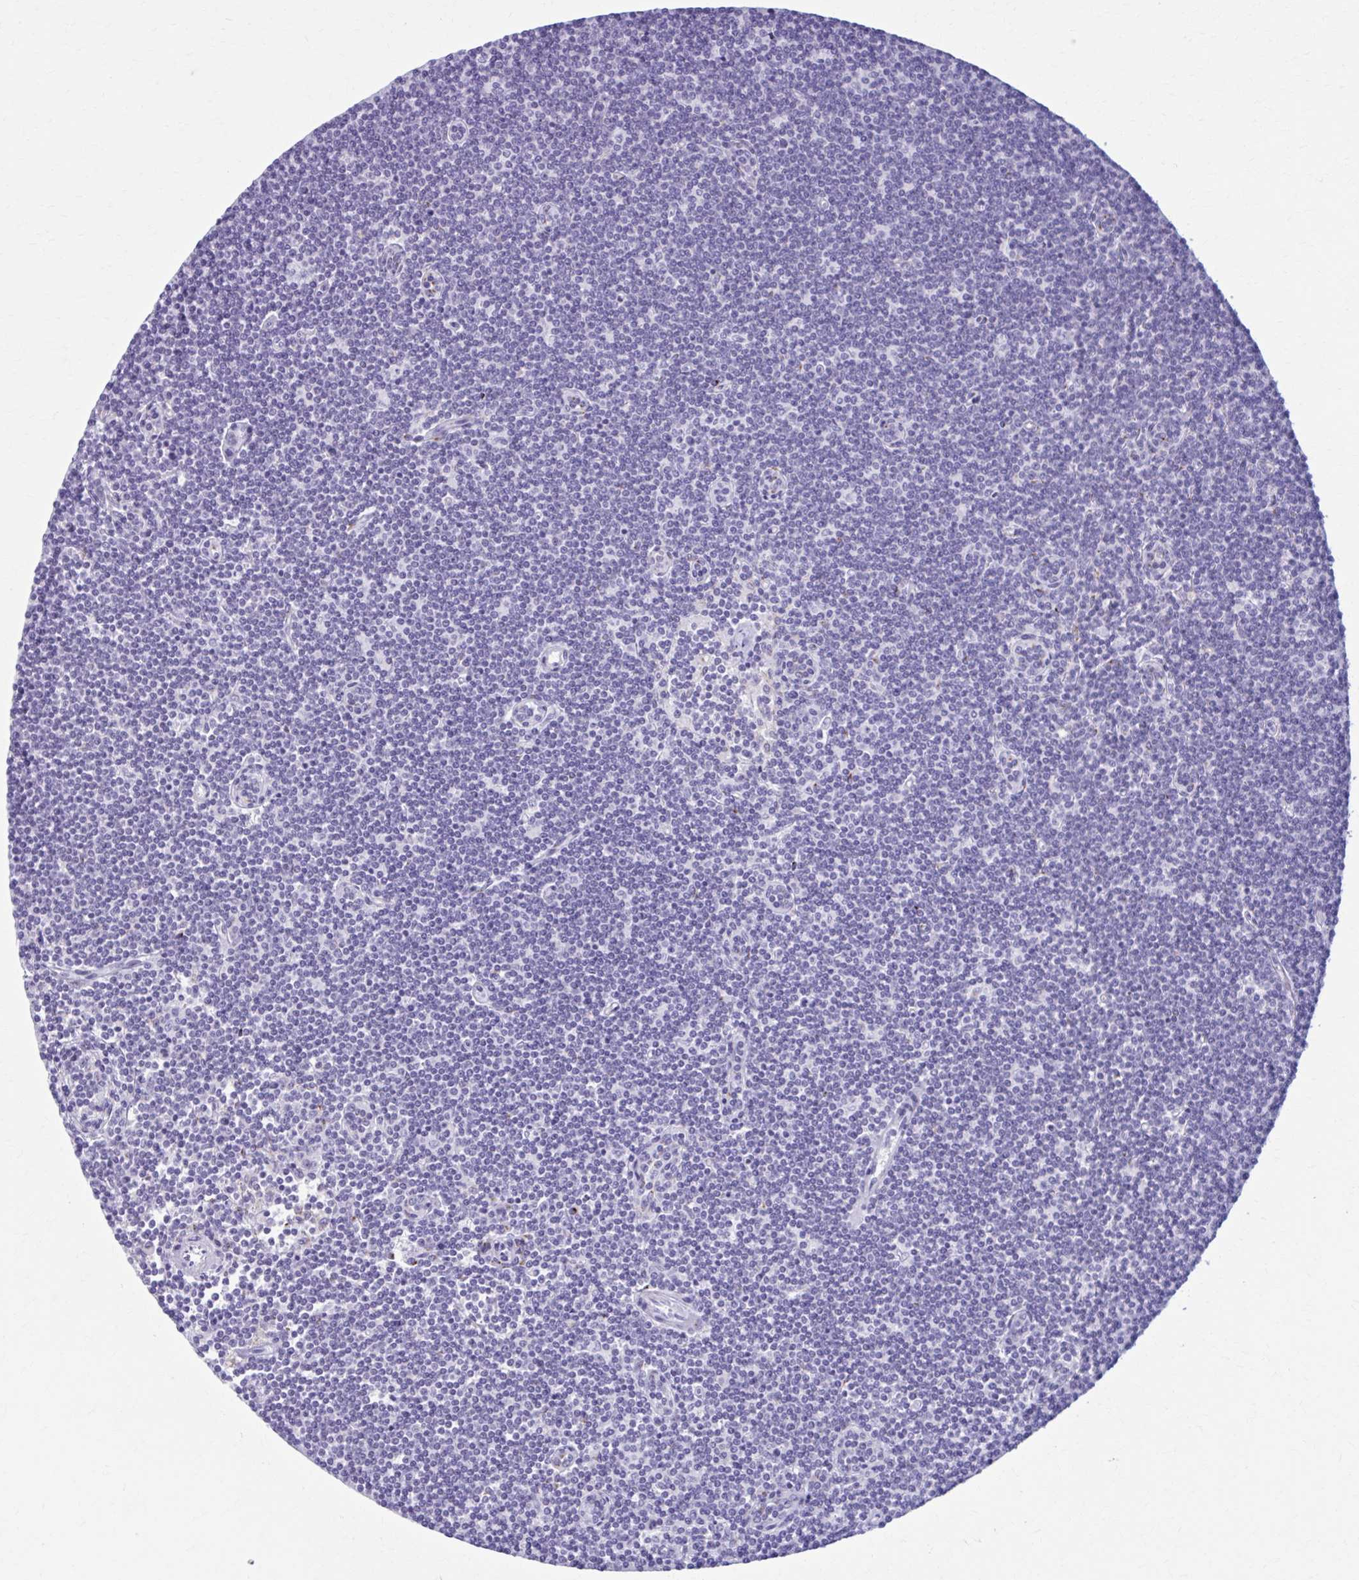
{"staining": {"intensity": "negative", "quantity": "none", "location": "none"}, "tissue": "lymphoma", "cell_type": "Tumor cells", "image_type": "cancer", "snomed": [{"axis": "morphology", "description": "Malignant lymphoma, non-Hodgkin's type, Low grade"}, {"axis": "topography", "description": "Lymph node"}], "caption": "An immunohistochemistry image of lymphoma is shown. There is no staining in tumor cells of lymphoma.", "gene": "ZNF682", "patient": {"sex": "female", "age": 73}}